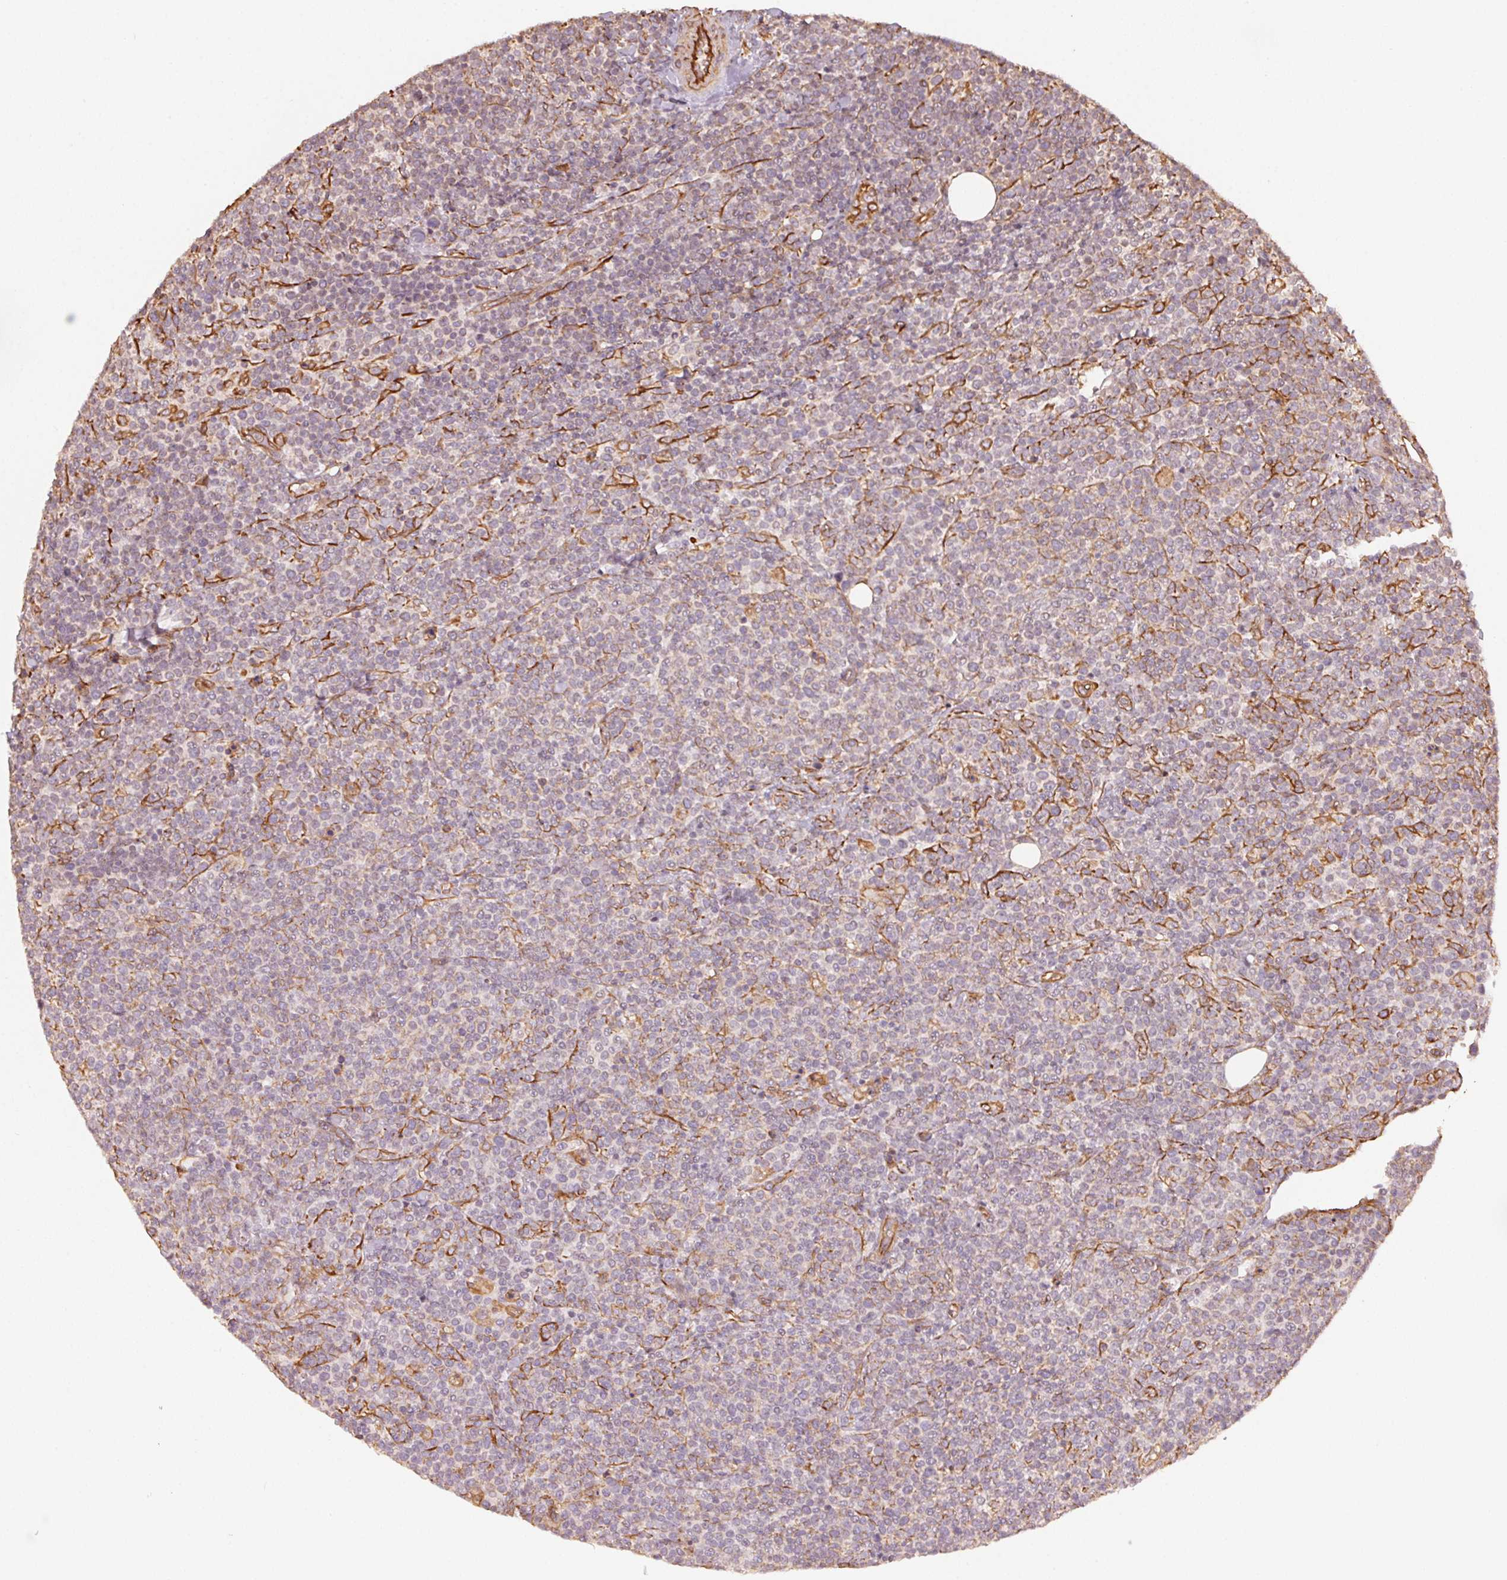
{"staining": {"intensity": "negative", "quantity": "none", "location": "none"}, "tissue": "lymphoma", "cell_type": "Tumor cells", "image_type": "cancer", "snomed": [{"axis": "morphology", "description": "Malignant lymphoma, non-Hodgkin's type, High grade"}, {"axis": "topography", "description": "Lymph node"}], "caption": "An immunohistochemistry (IHC) micrograph of malignant lymphoma, non-Hodgkin's type (high-grade) is shown. There is no staining in tumor cells of malignant lymphoma, non-Hodgkin's type (high-grade).", "gene": "FOXR2", "patient": {"sex": "male", "age": 61}}